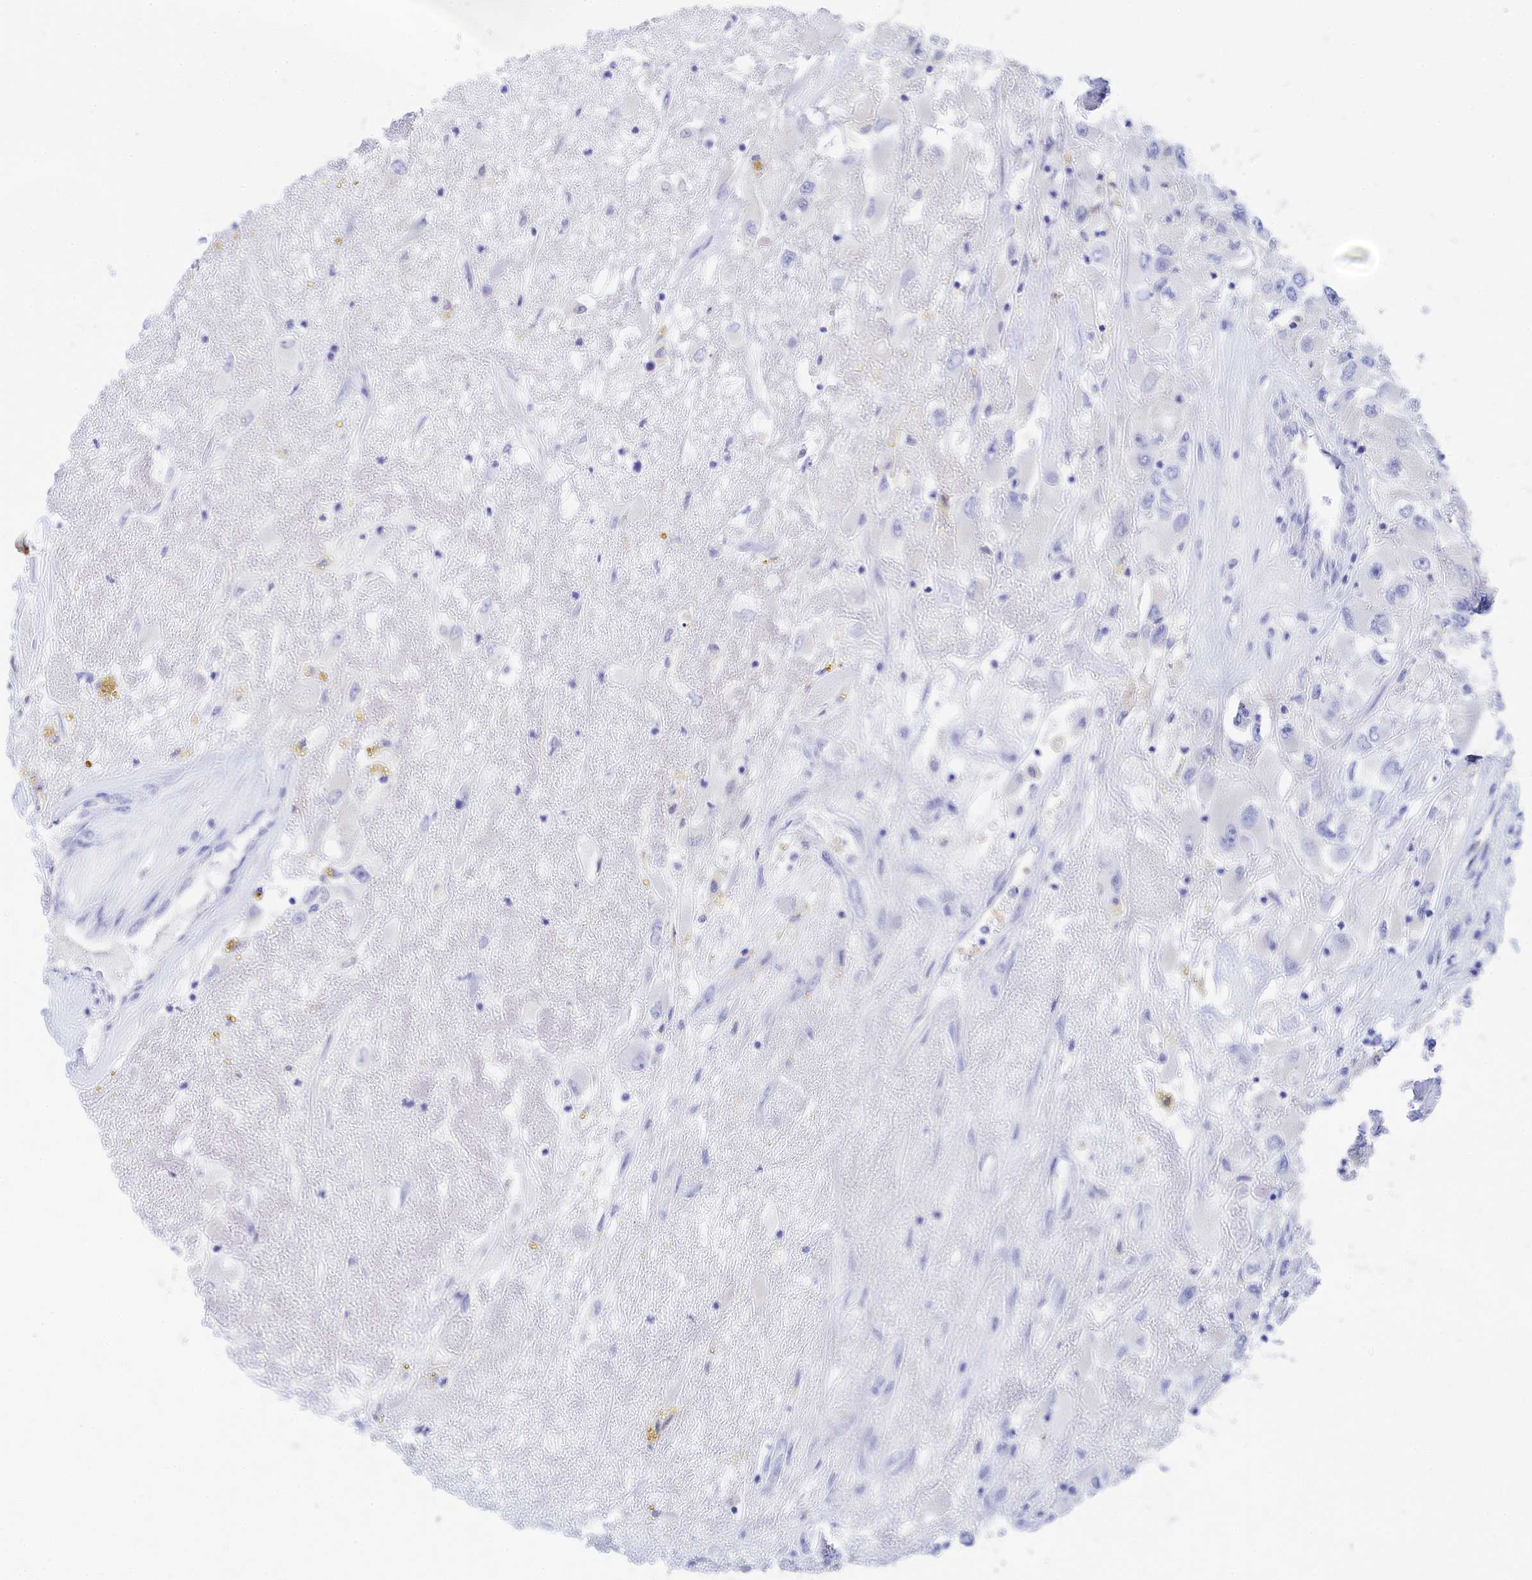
{"staining": {"intensity": "negative", "quantity": "none", "location": "none"}, "tissue": "renal cancer", "cell_type": "Tumor cells", "image_type": "cancer", "snomed": [{"axis": "morphology", "description": "Adenocarcinoma, NOS"}, {"axis": "topography", "description": "Kidney"}], "caption": "An image of renal cancer (adenocarcinoma) stained for a protein reveals no brown staining in tumor cells.", "gene": "TRIM10", "patient": {"sex": "female", "age": 52}}